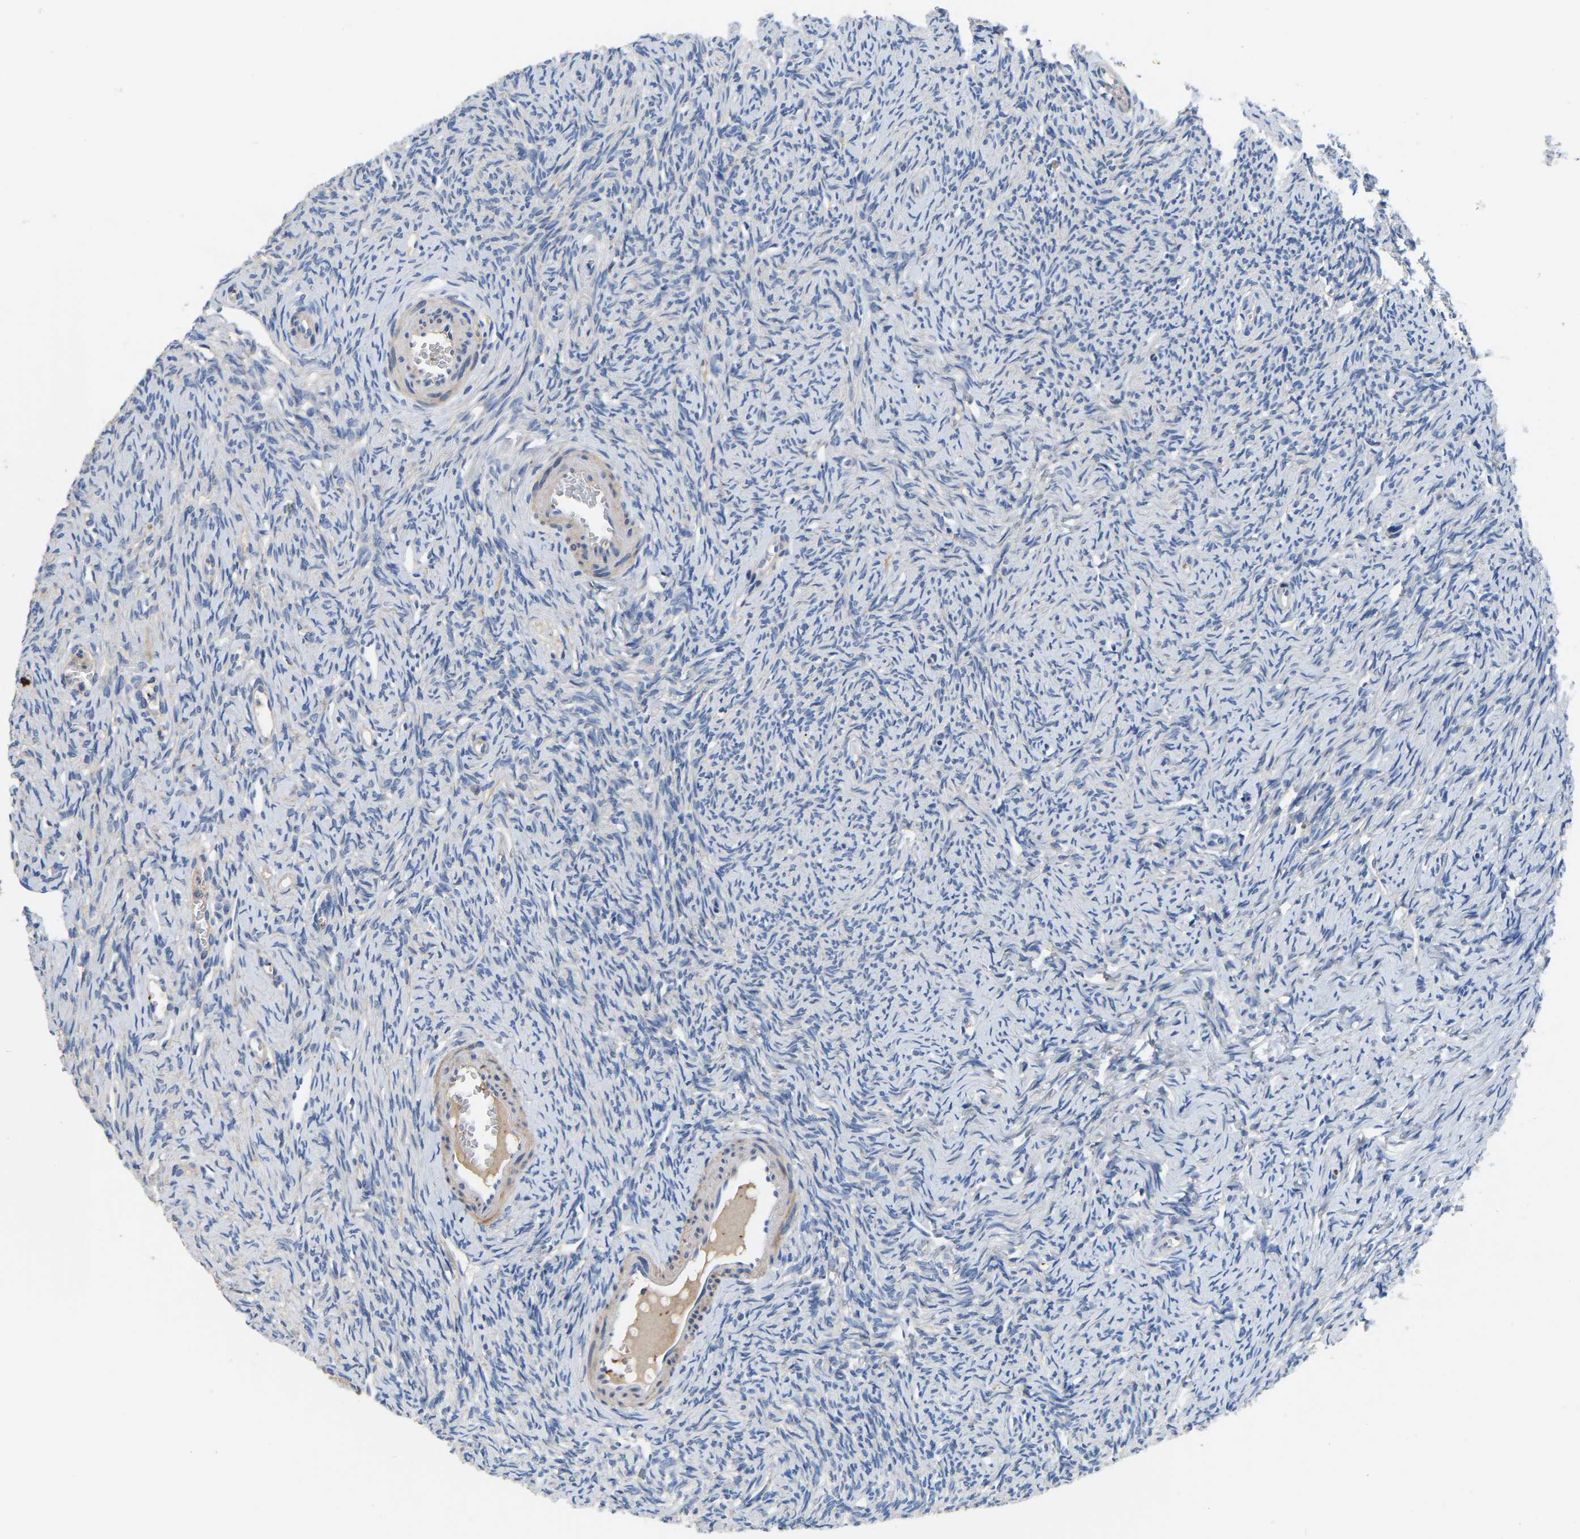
{"staining": {"intensity": "negative", "quantity": "none", "location": "none"}, "tissue": "ovary", "cell_type": "Ovarian stroma cells", "image_type": "normal", "snomed": [{"axis": "morphology", "description": "Normal tissue, NOS"}, {"axis": "topography", "description": "Ovary"}], "caption": "Ovarian stroma cells show no significant protein expression in normal ovary. The staining is performed using DAB (3,3'-diaminobenzidine) brown chromogen with nuclei counter-stained in using hematoxylin.", "gene": "RAB27B", "patient": {"sex": "female", "age": 33}}